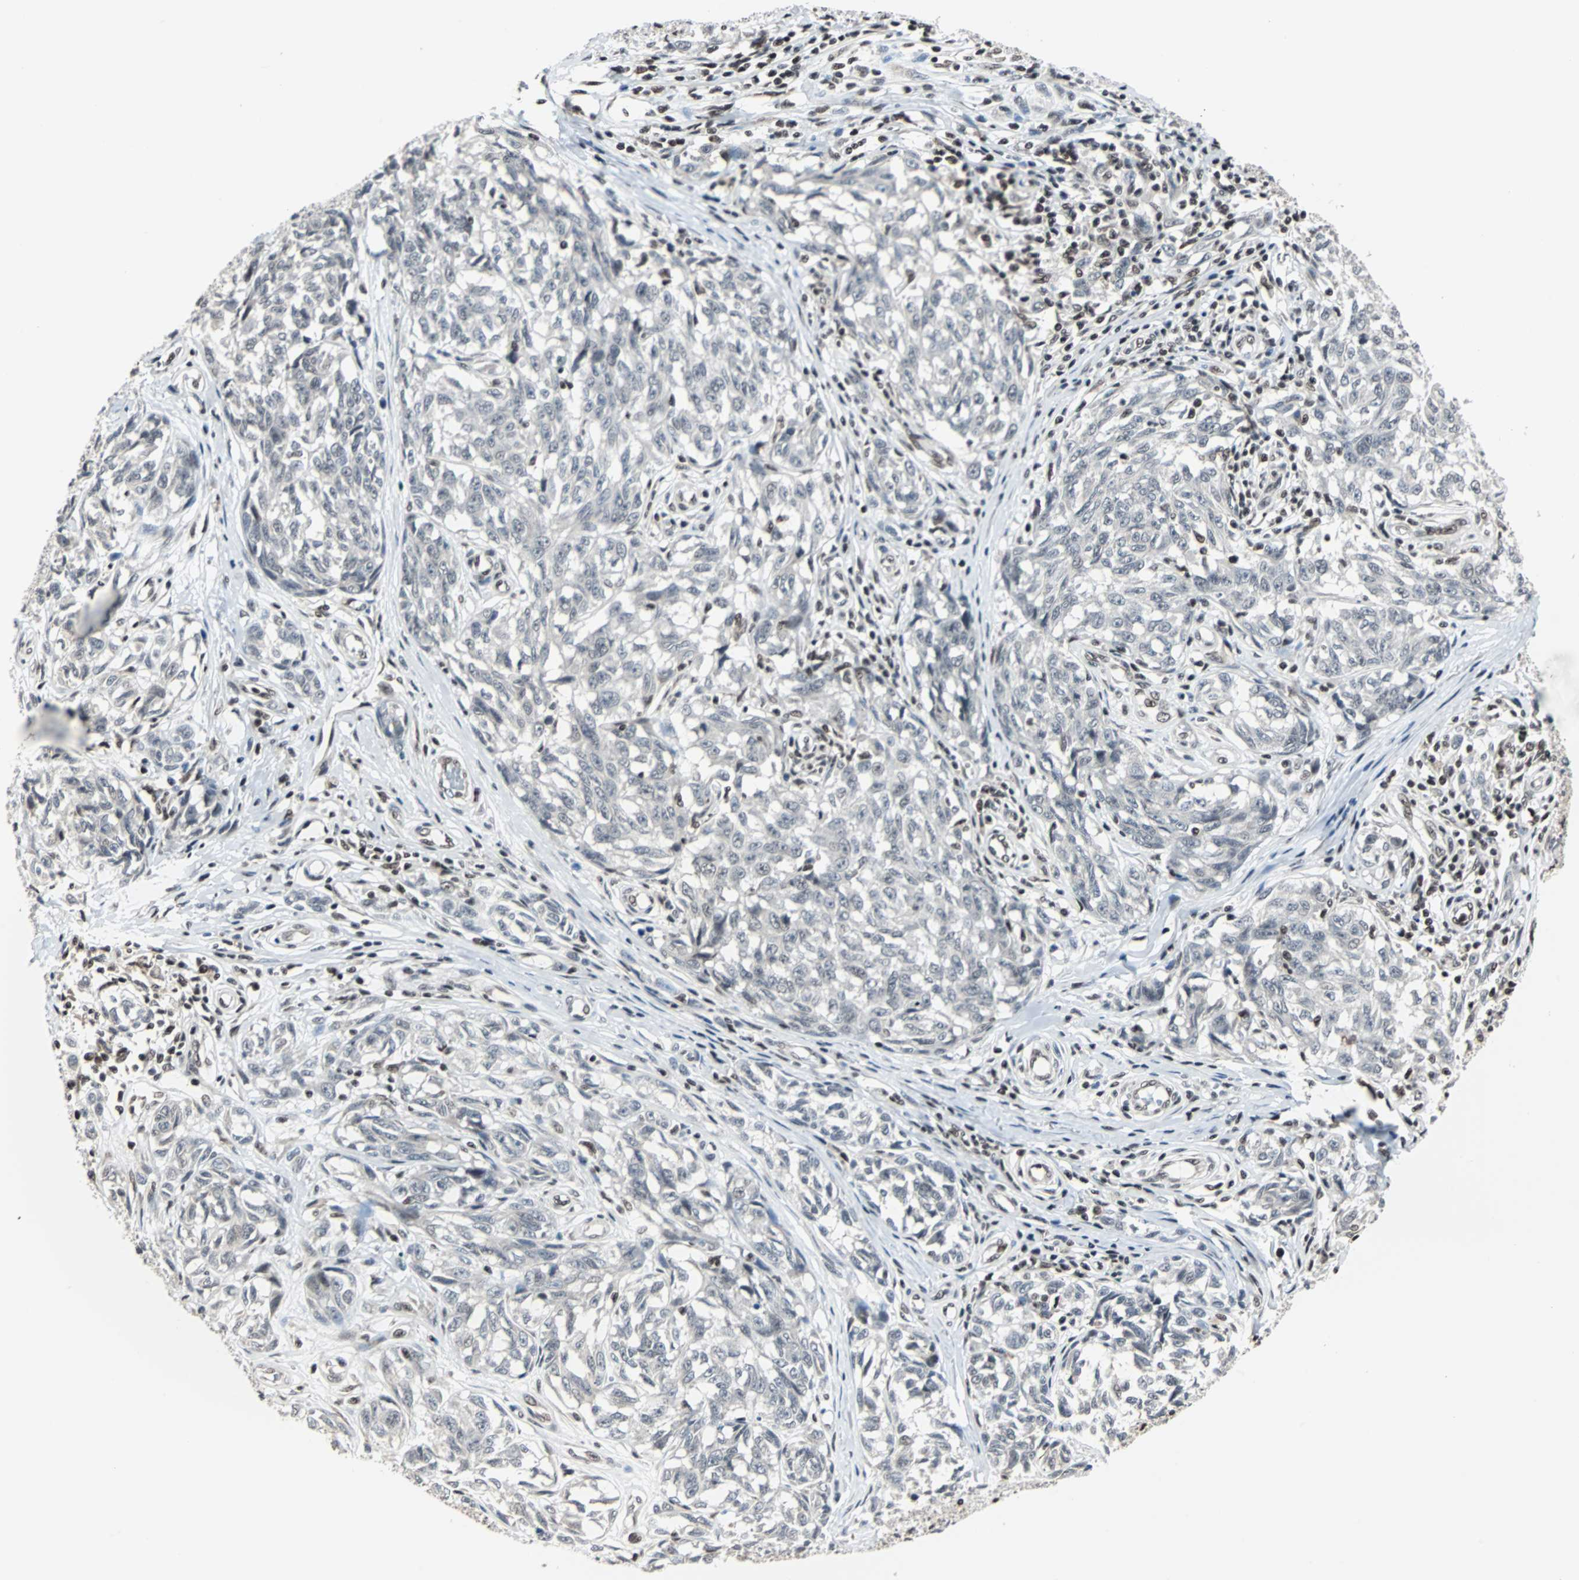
{"staining": {"intensity": "negative", "quantity": "none", "location": "none"}, "tissue": "melanoma", "cell_type": "Tumor cells", "image_type": "cancer", "snomed": [{"axis": "morphology", "description": "Malignant melanoma, NOS"}, {"axis": "topography", "description": "Skin"}], "caption": "Malignant melanoma was stained to show a protein in brown. There is no significant staining in tumor cells.", "gene": "TERF2IP", "patient": {"sex": "female", "age": 64}}